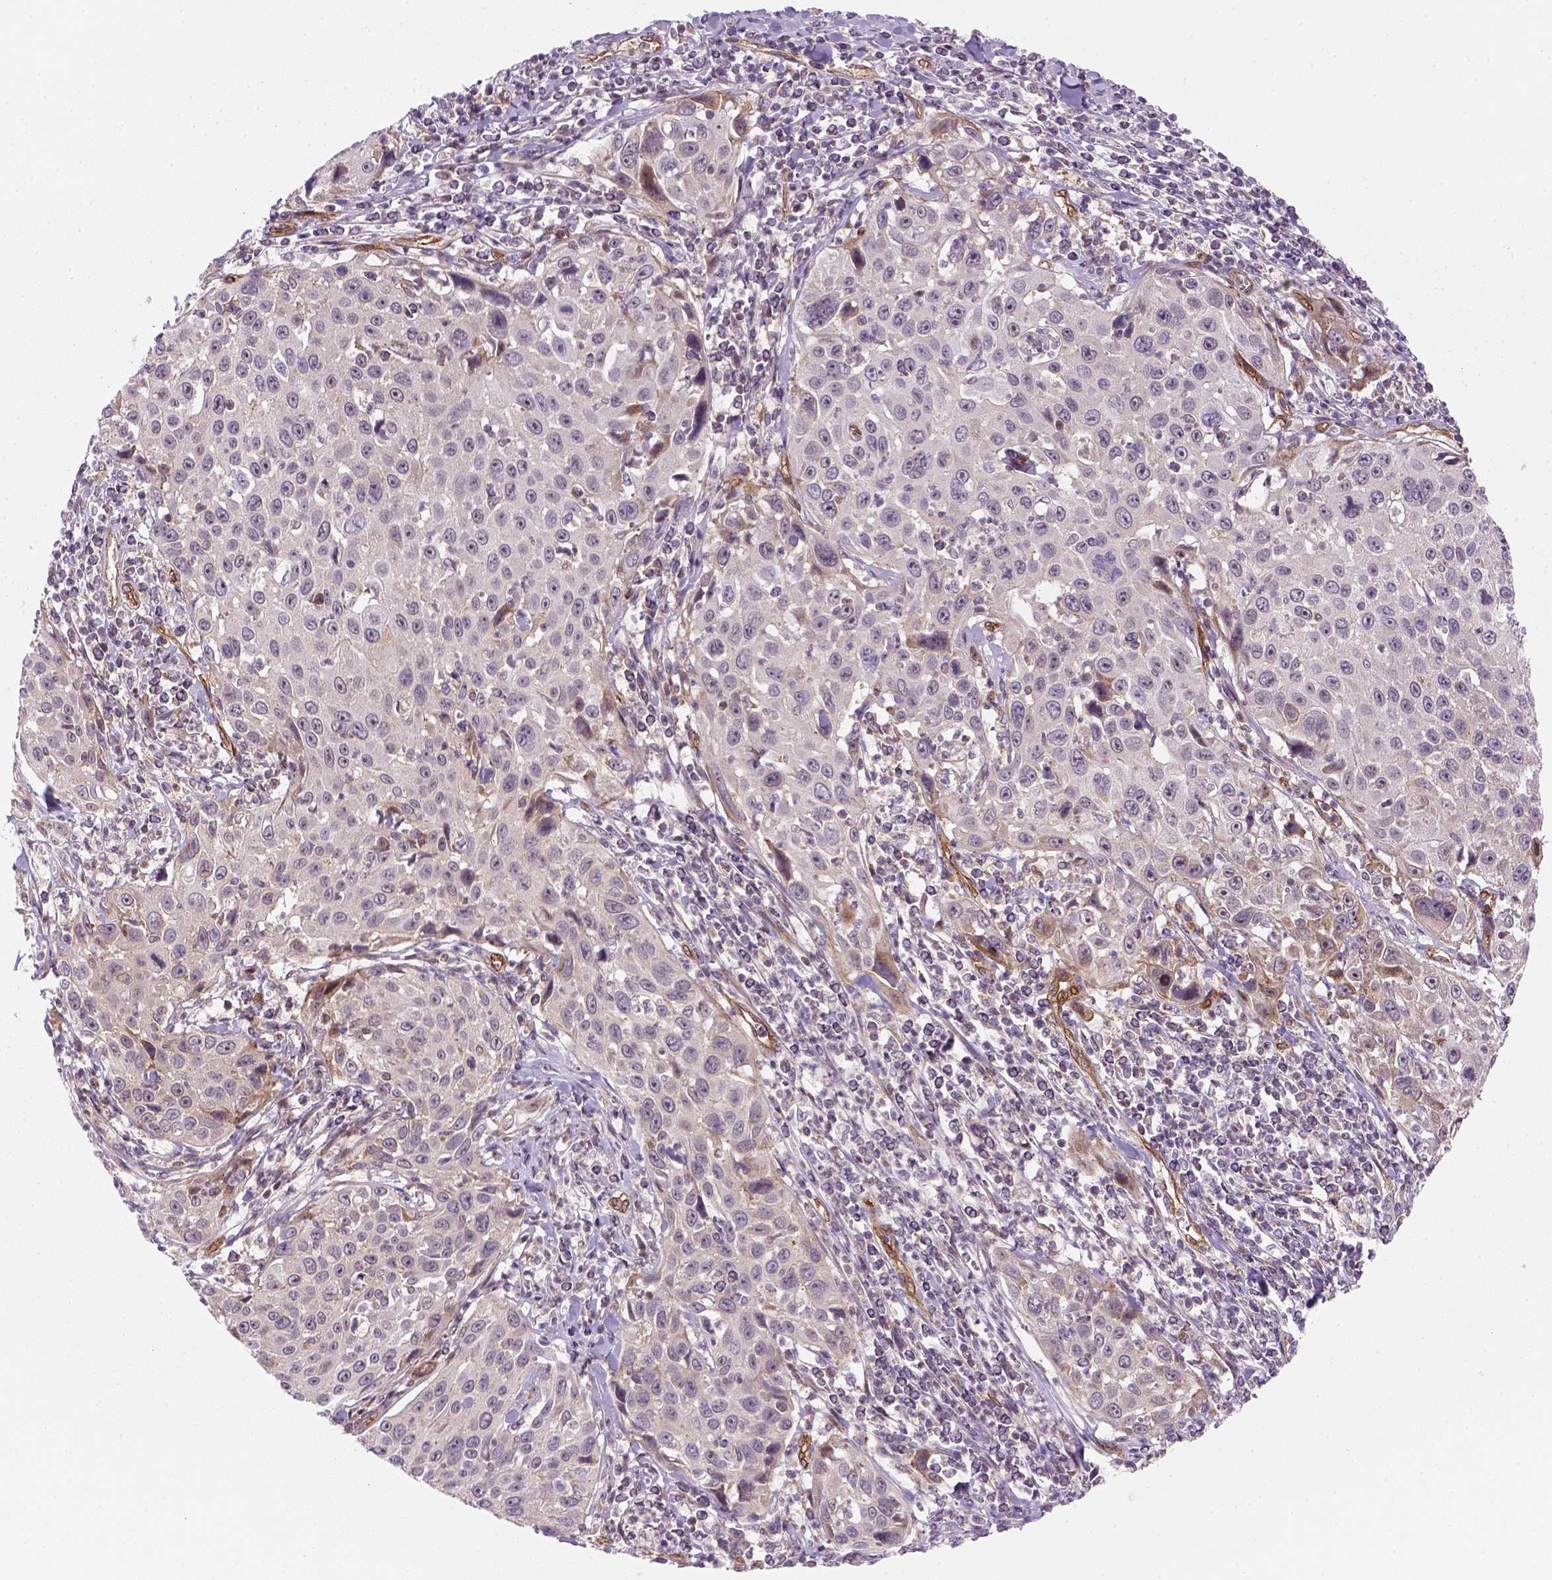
{"staining": {"intensity": "negative", "quantity": "none", "location": "none"}, "tissue": "cervical cancer", "cell_type": "Tumor cells", "image_type": "cancer", "snomed": [{"axis": "morphology", "description": "Squamous cell carcinoma, NOS"}, {"axis": "topography", "description": "Cervix"}], "caption": "Immunohistochemistry of human cervical cancer displays no positivity in tumor cells.", "gene": "VSTM5", "patient": {"sex": "female", "age": 26}}